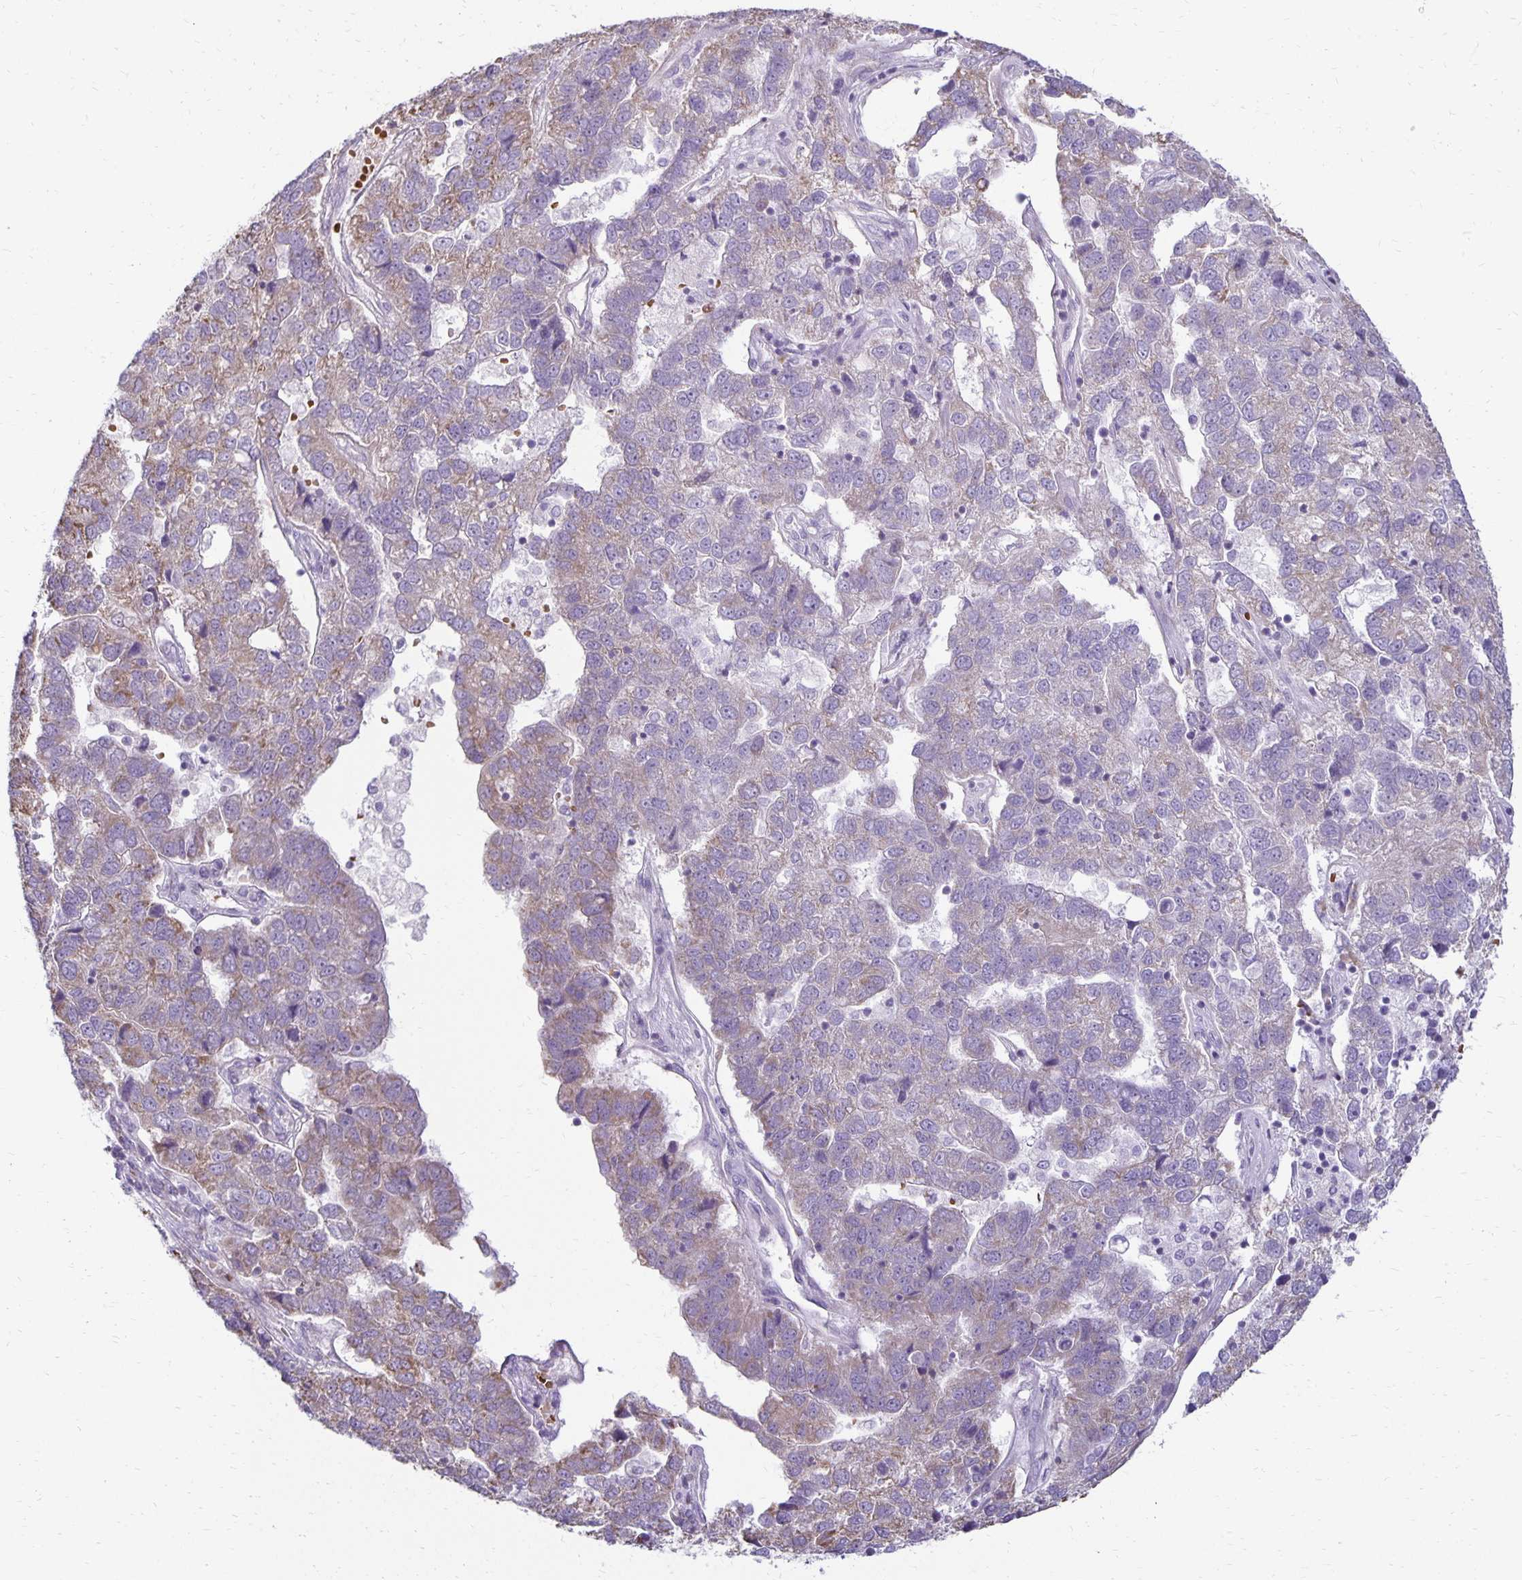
{"staining": {"intensity": "weak", "quantity": "<25%", "location": "cytoplasmic/membranous"}, "tissue": "pancreatic cancer", "cell_type": "Tumor cells", "image_type": "cancer", "snomed": [{"axis": "morphology", "description": "Adenocarcinoma, NOS"}, {"axis": "topography", "description": "Pancreas"}], "caption": "A photomicrograph of human pancreatic adenocarcinoma is negative for staining in tumor cells.", "gene": "FN3K", "patient": {"sex": "female", "age": 61}}